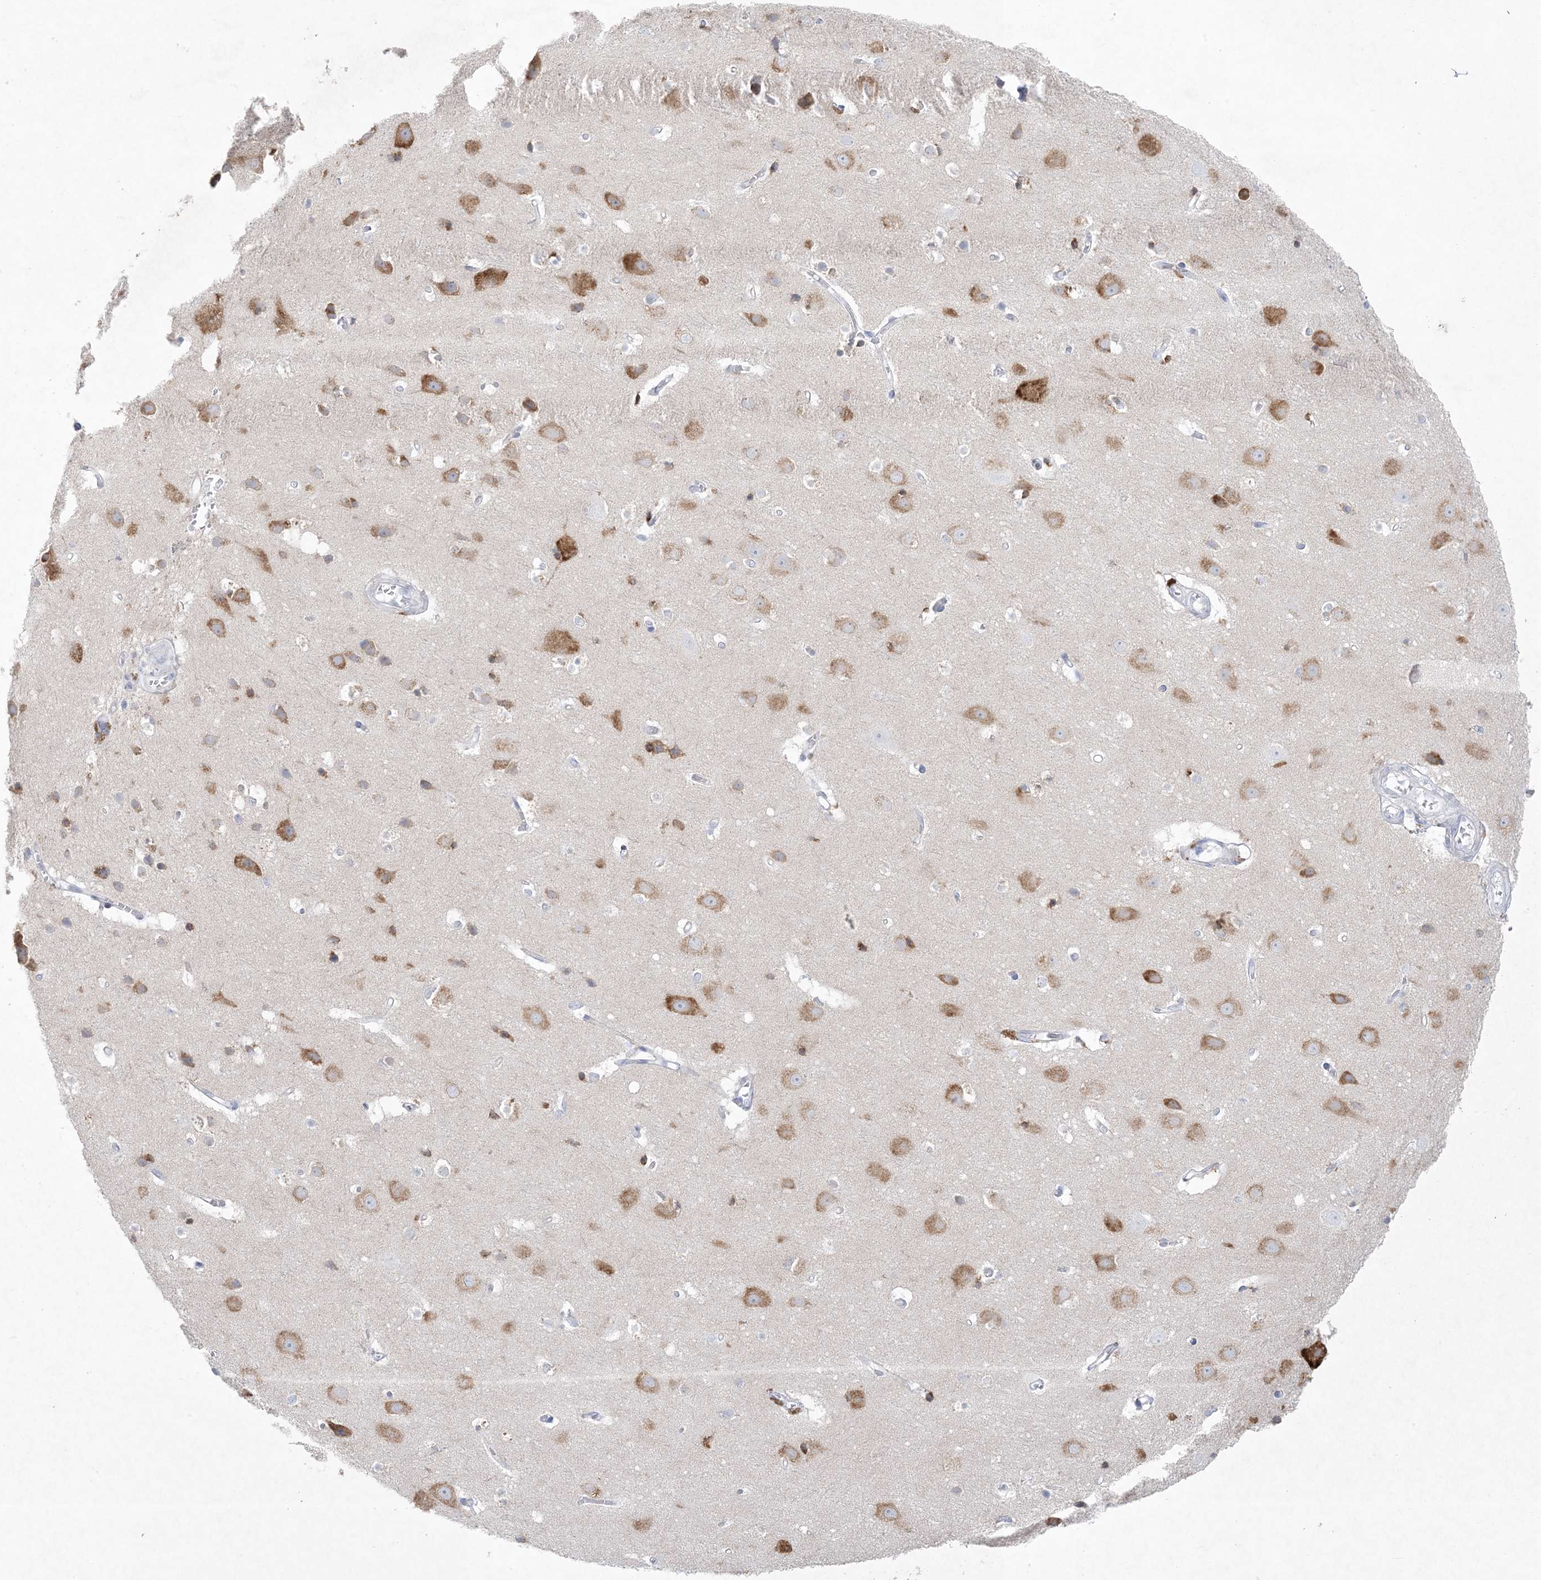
{"staining": {"intensity": "weak", "quantity": "25%-75%", "location": "cytoplasmic/membranous"}, "tissue": "cerebral cortex", "cell_type": "Endothelial cells", "image_type": "normal", "snomed": [{"axis": "morphology", "description": "Normal tissue, NOS"}, {"axis": "topography", "description": "Cerebral cortex"}], "caption": "DAB (3,3'-diaminobenzidine) immunohistochemical staining of unremarkable cerebral cortex shows weak cytoplasmic/membranous protein expression in about 25%-75% of endothelial cells.", "gene": "GABRG1", "patient": {"sex": "male", "age": 54}}